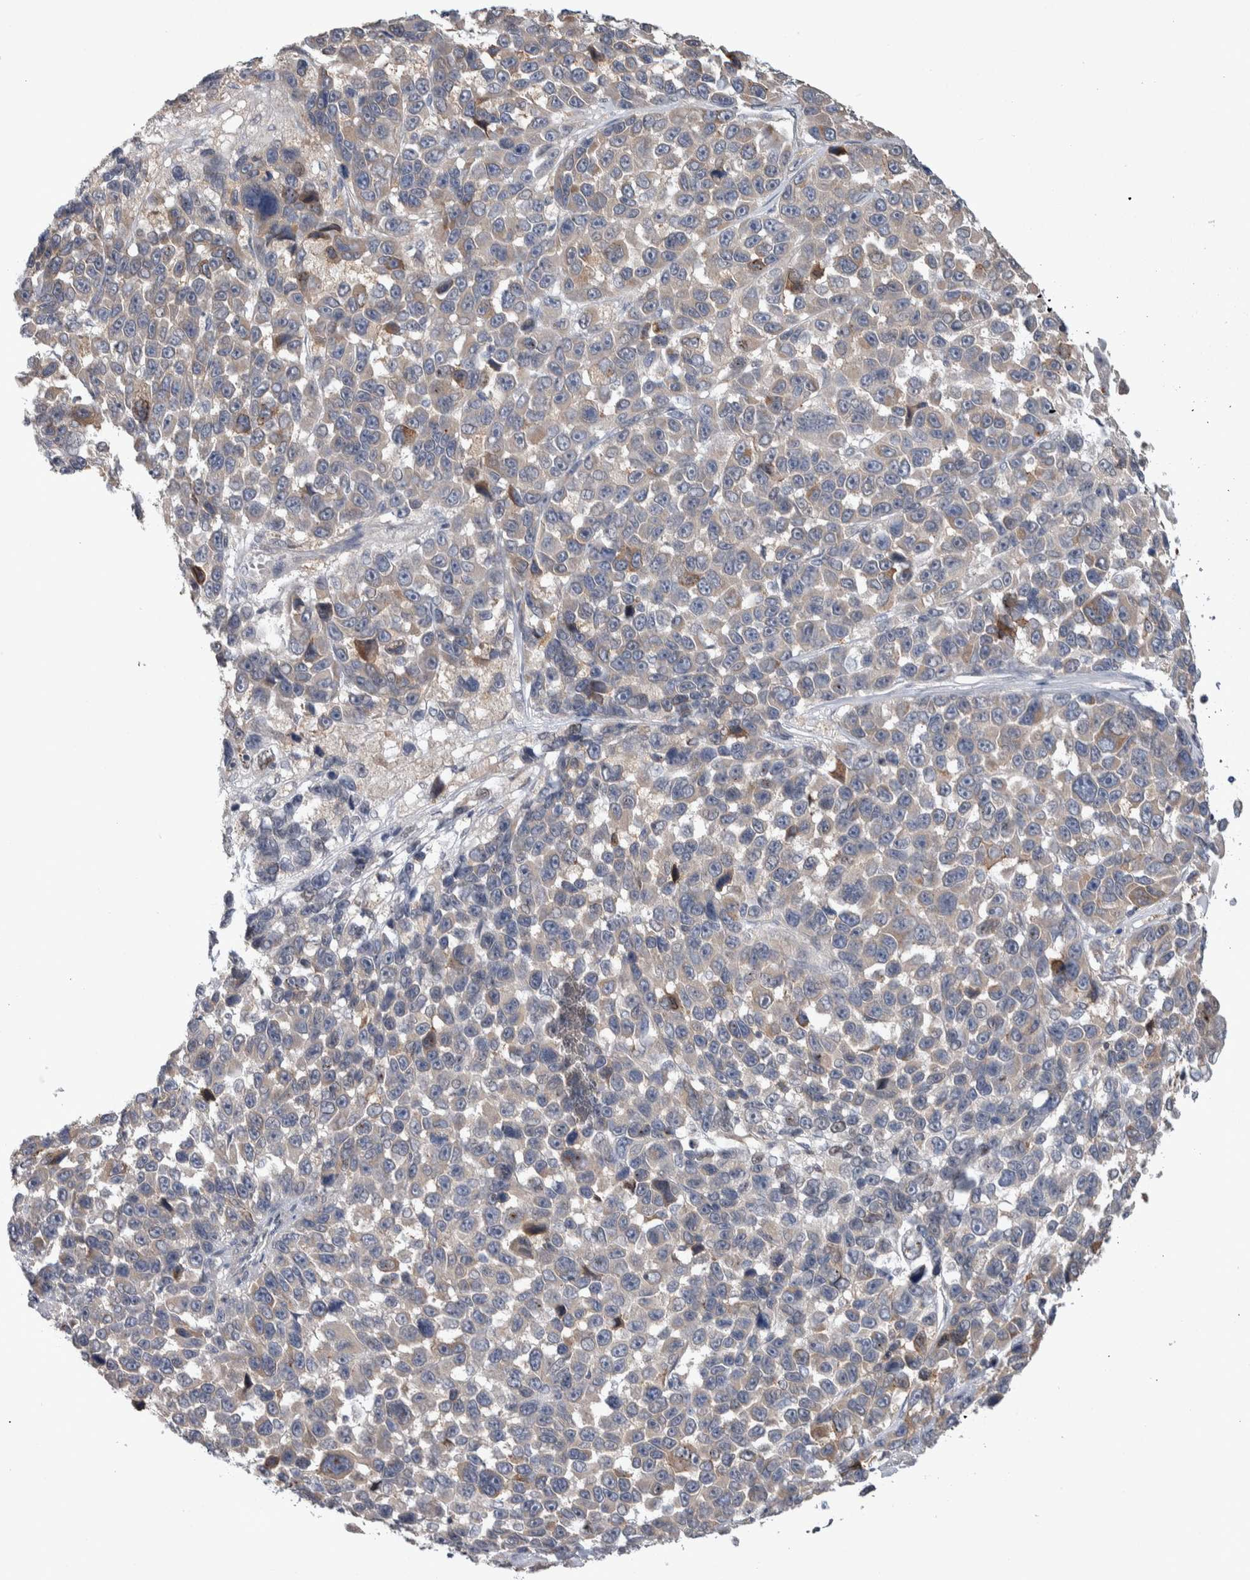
{"staining": {"intensity": "weak", "quantity": "25%-75%", "location": "cytoplasmic/membranous"}, "tissue": "melanoma", "cell_type": "Tumor cells", "image_type": "cancer", "snomed": [{"axis": "morphology", "description": "Malignant melanoma, NOS"}, {"axis": "topography", "description": "Skin"}], "caption": "Malignant melanoma tissue exhibits weak cytoplasmic/membranous expression in approximately 25%-75% of tumor cells, visualized by immunohistochemistry. Using DAB (3,3'-diaminobenzidine) (brown) and hematoxylin (blue) stains, captured at high magnification using brightfield microscopy.", "gene": "TAX1BP1", "patient": {"sex": "male", "age": 53}}